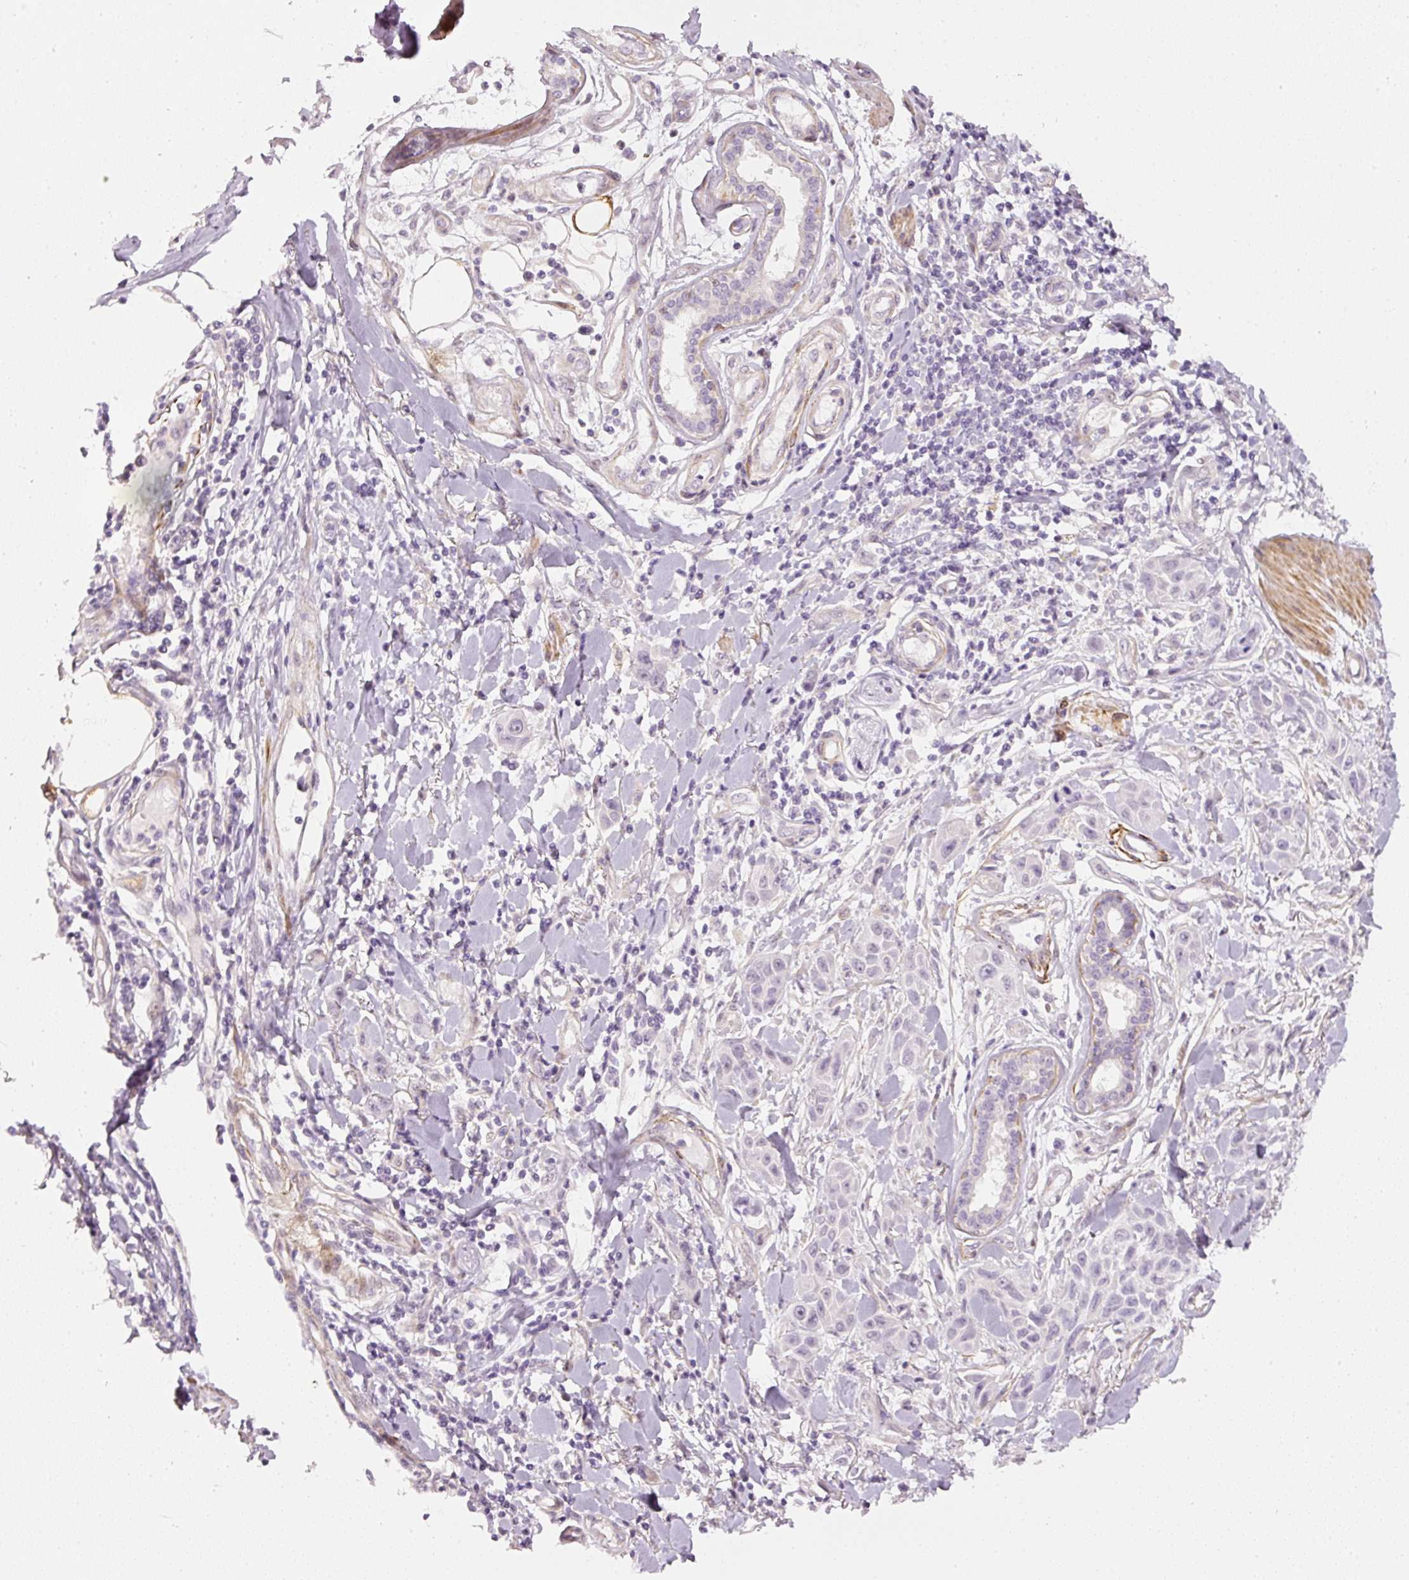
{"staining": {"intensity": "negative", "quantity": "none", "location": "none"}, "tissue": "skin cancer", "cell_type": "Tumor cells", "image_type": "cancer", "snomed": [{"axis": "morphology", "description": "Squamous cell carcinoma, NOS"}, {"axis": "topography", "description": "Skin"}], "caption": "Micrograph shows no significant protein positivity in tumor cells of skin cancer (squamous cell carcinoma).", "gene": "TOGARAM1", "patient": {"sex": "female", "age": 69}}